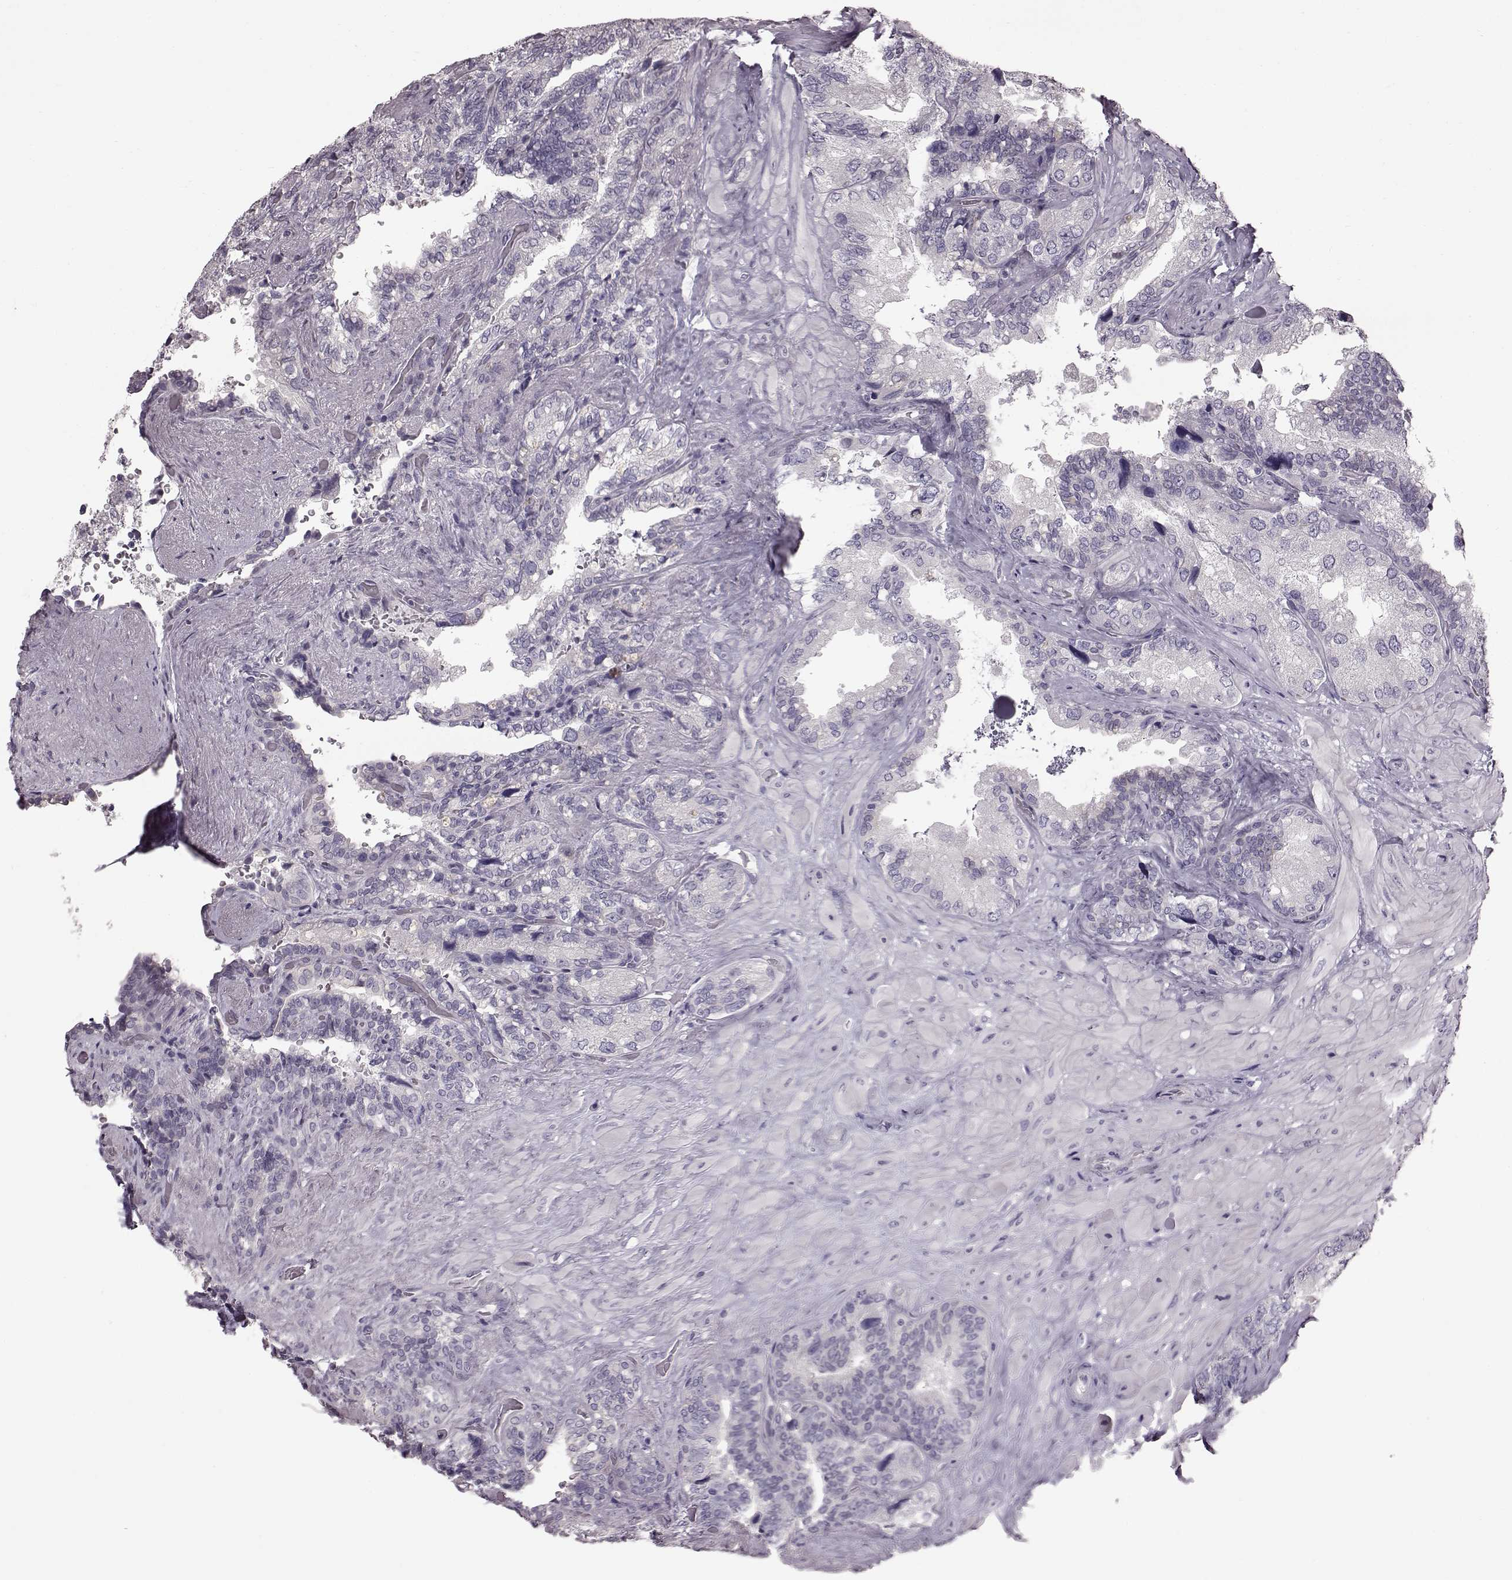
{"staining": {"intensity": "negative", "quantity": "none", "location": "none"}, "tissue": "seminal vesicle", "cell_type": "Glandular cells", "image_type": "normal", "snomed": [{"axis": "morphology", "description": "Normal tissue, NOS"}, {"axis": "topography", "description": "Seminal veicle"}], "caption": "Immunohistochemistry image of benign seminal vesicle stained for a protein (brown), which exhibits no staining in glandular cells.", "gene": "TCHHL1", "patient": {"sex": "male", "age": 69}}